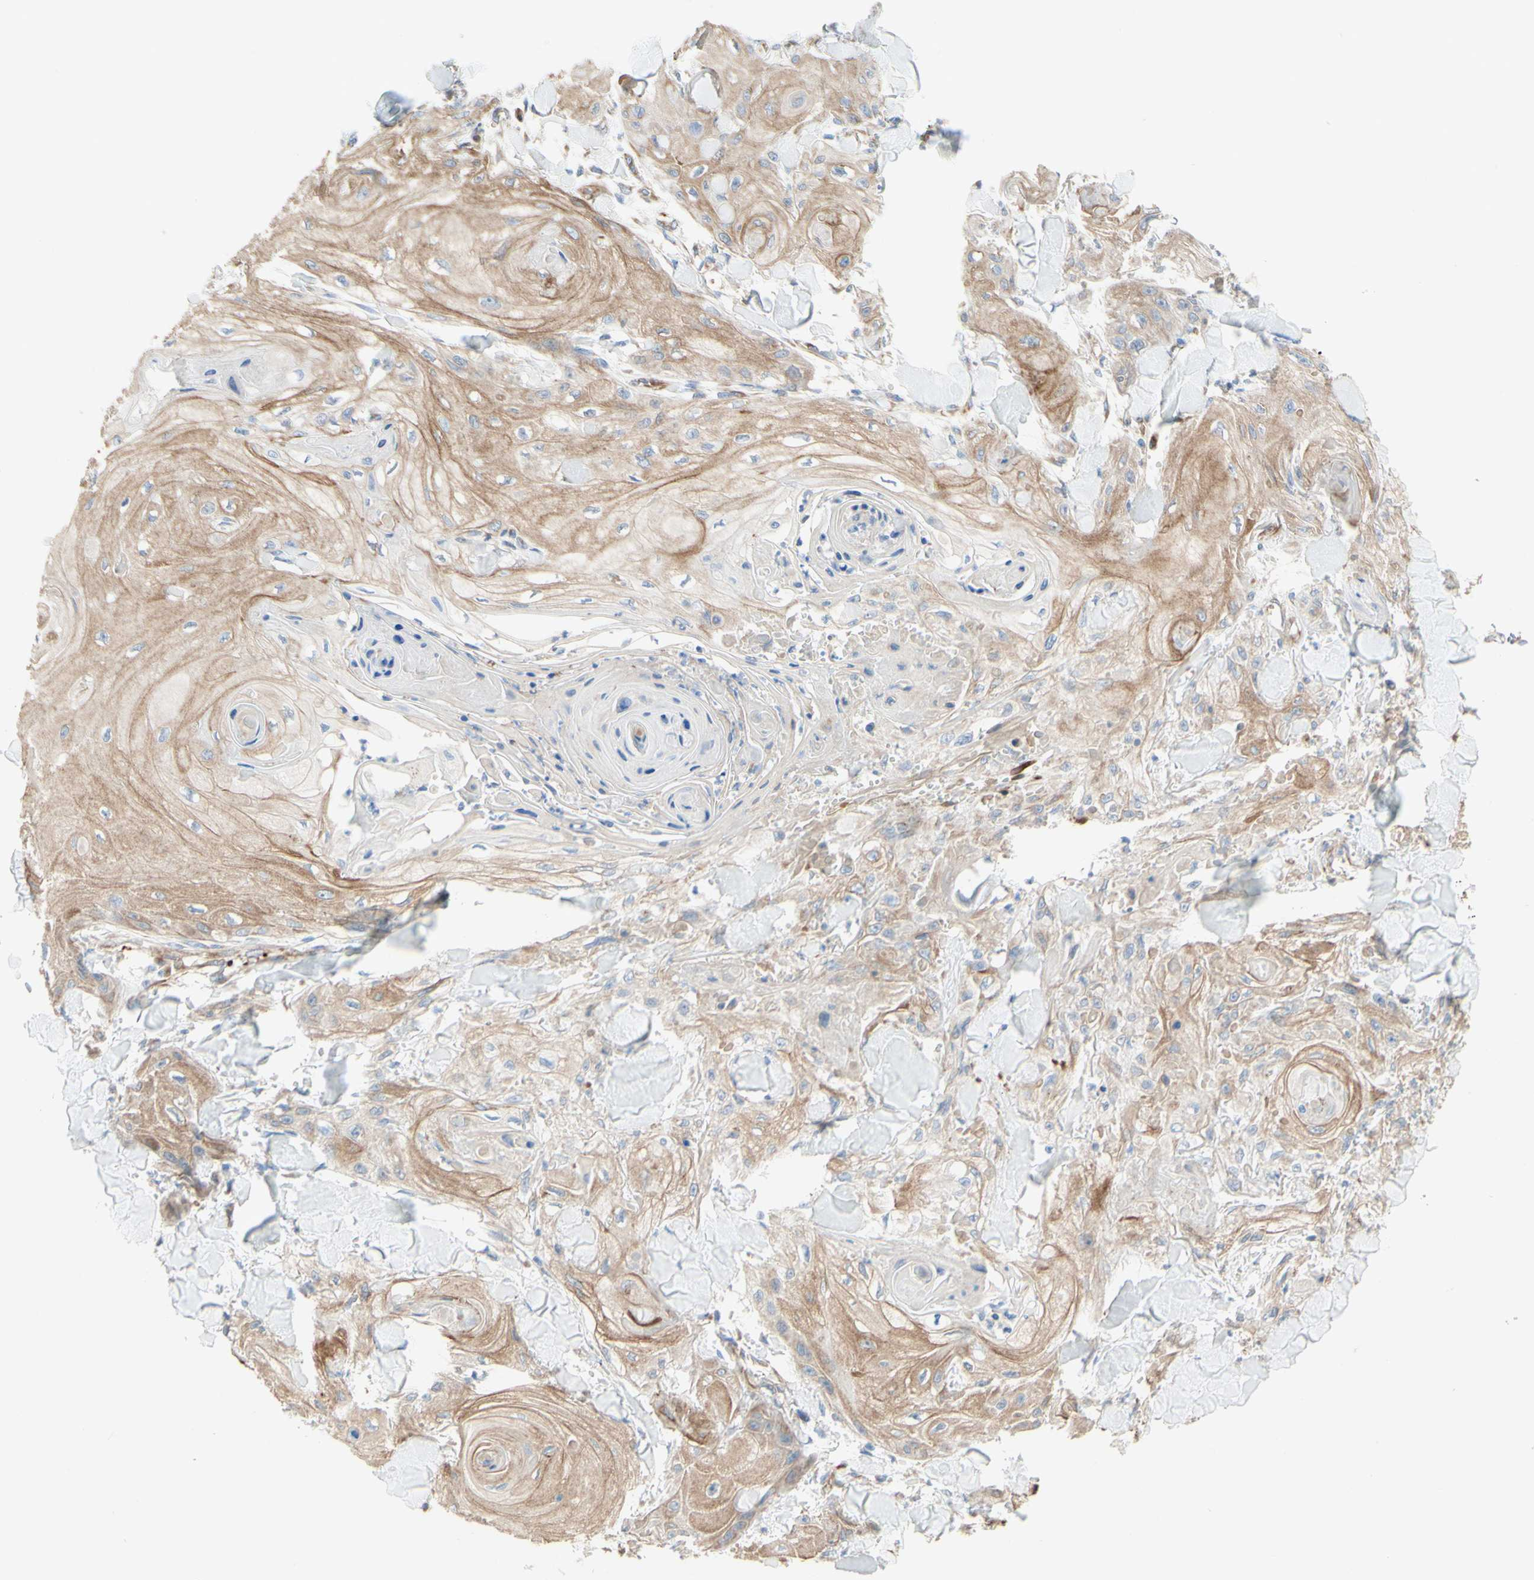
{"staining": {"intensity": "weak", "quantity": ">75%", "location": "cytoplasmic/membranous"}, "tissue": "skin cancer", "cell_type": "Tumor cells", "image_type": "cancer", "snomed": [{"axis": "morphology", "description": "Squamous cell carcinoma, NOS"}, {"axis": "topography", "description": "Skin"}], "caption": "Immunohistochemistry (IHC) micrograph of neoplastic tissue: human squamous cell carcinoma (skin) stained using immunohistochemistry (IHC) demonstrates low levels of weak protein expression localized specifically in the cytoplasmic/membranous of tumor cells, appearing as a cytoplasmic/membranous brown color.", "gene": "ENDOD1", "patient": {"sex": "male", "age": 74}}